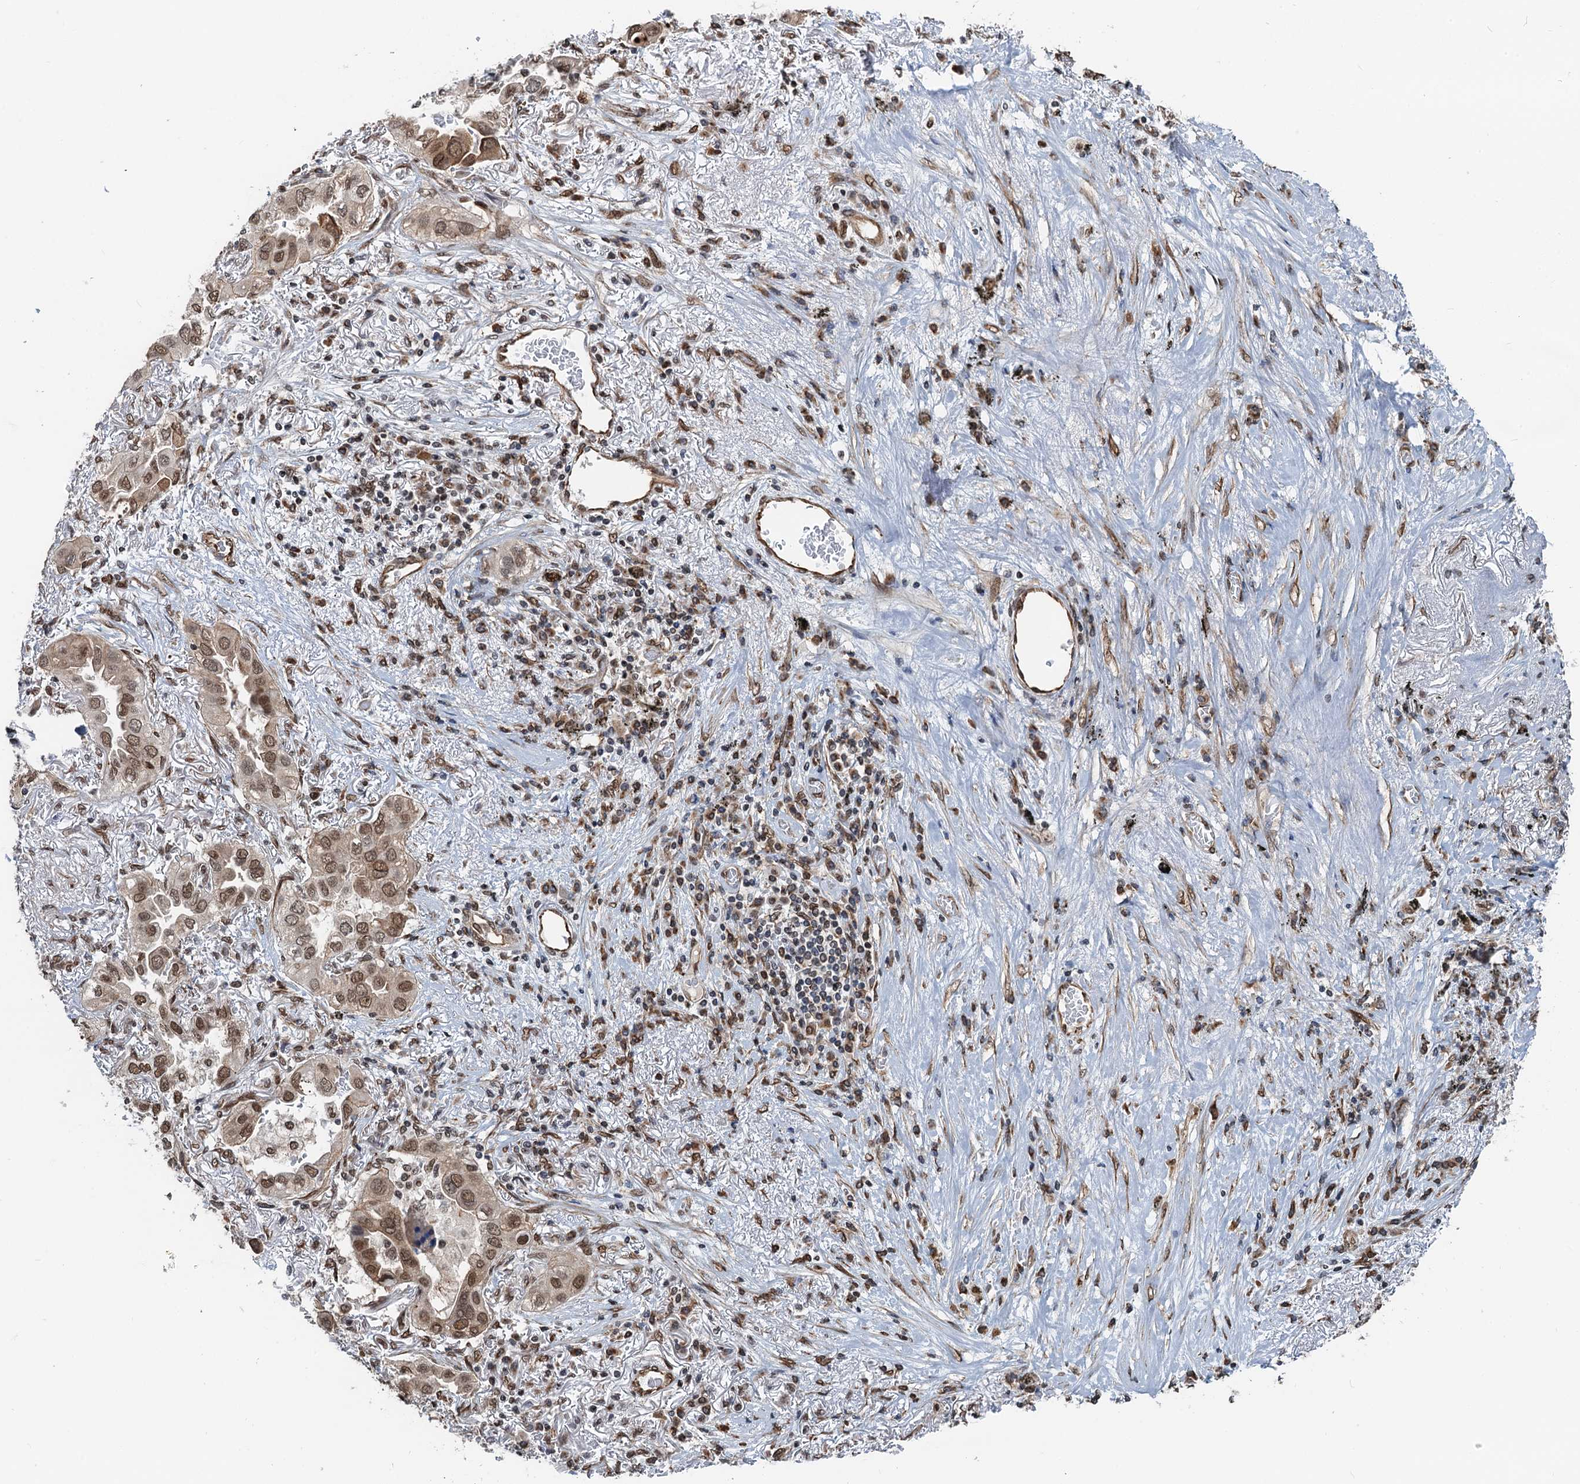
{"staining": {"intensity": "moderate", "quantity": ">75%", "location": "nuclear"}, "tissue": "lung cancer", "cell_type": "Tumor cells", "image_type": "cancer", "snomed": [{"axis": "morphology", "description": "Adenocarcinoma, NOS"}, {"axis": "topography", "description": "Lung"}], "caption": "An immunohistochemistry histopathology image of tumor tissue is shown. Protein staining in brown labels moderate nuclear positivity in lung adenocarcinoma within tumor cells.", "gene": "CFDP1", "patient": {"sex": "female", "age": 76}}